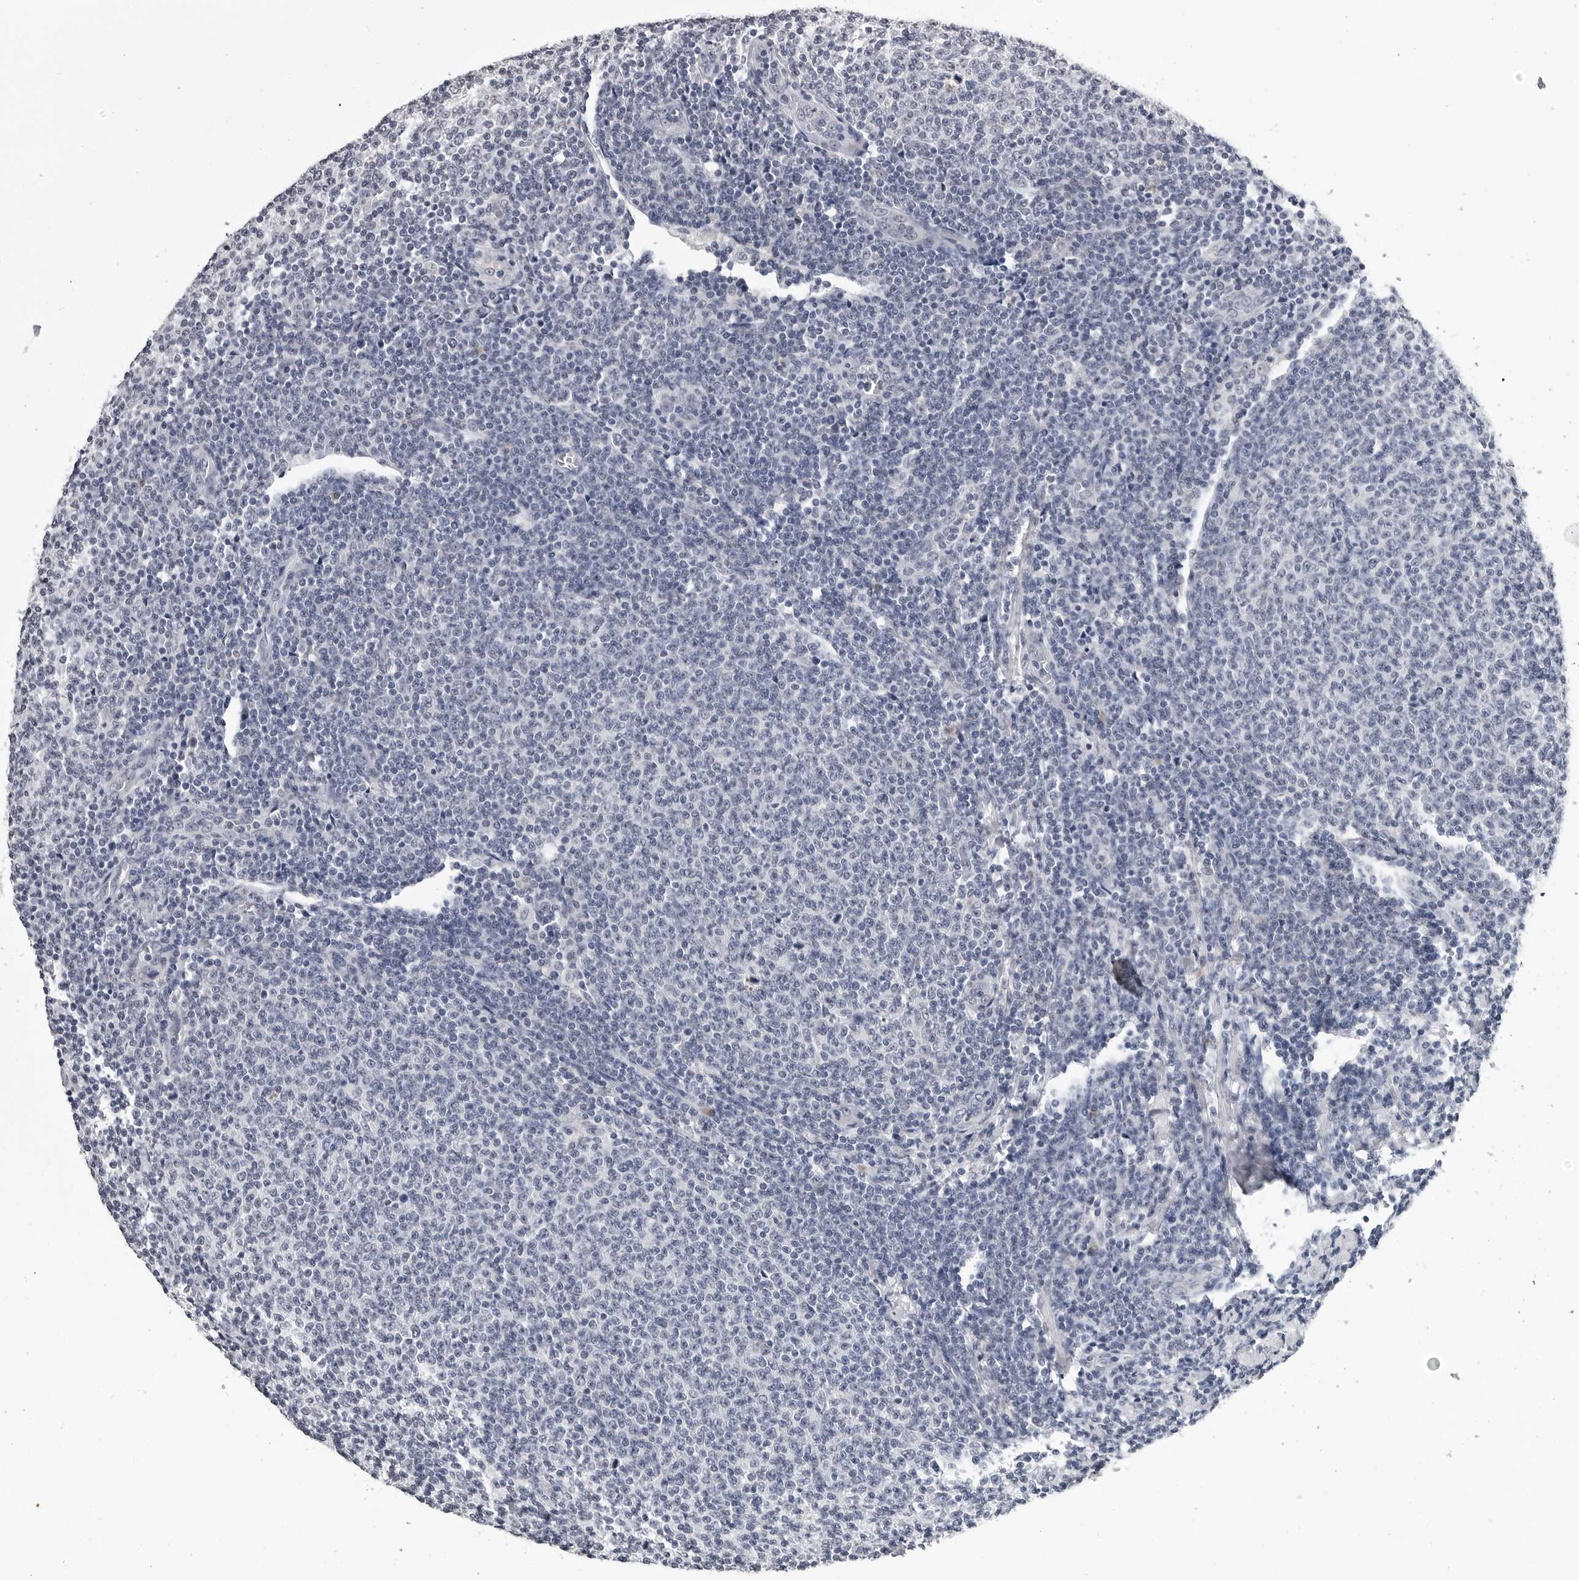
{"staining": {"intensity": "negative", "quantity": "none", "location": "none"}, "tissue": "lymphoma", "cell_type": "Tumor cells", "image_type": "cancer", "snomed": [{"axis": "morphology", "description": "Malignant lymphoma, non-Hodgkin's type, Low grade"}, {"axis": "topography", "description": "Lymph node"}], "caption": "This is a micrograph of IHC staining of malignant lymphoma, non-Hodgkin's type (low-grade), which shows no expression in tumor cells. (DAB immunohistochemistry (IHC) with hematoxylin counter stain).", "gene": "GNL2", "patient": {"sex": "male", "age": 66}}